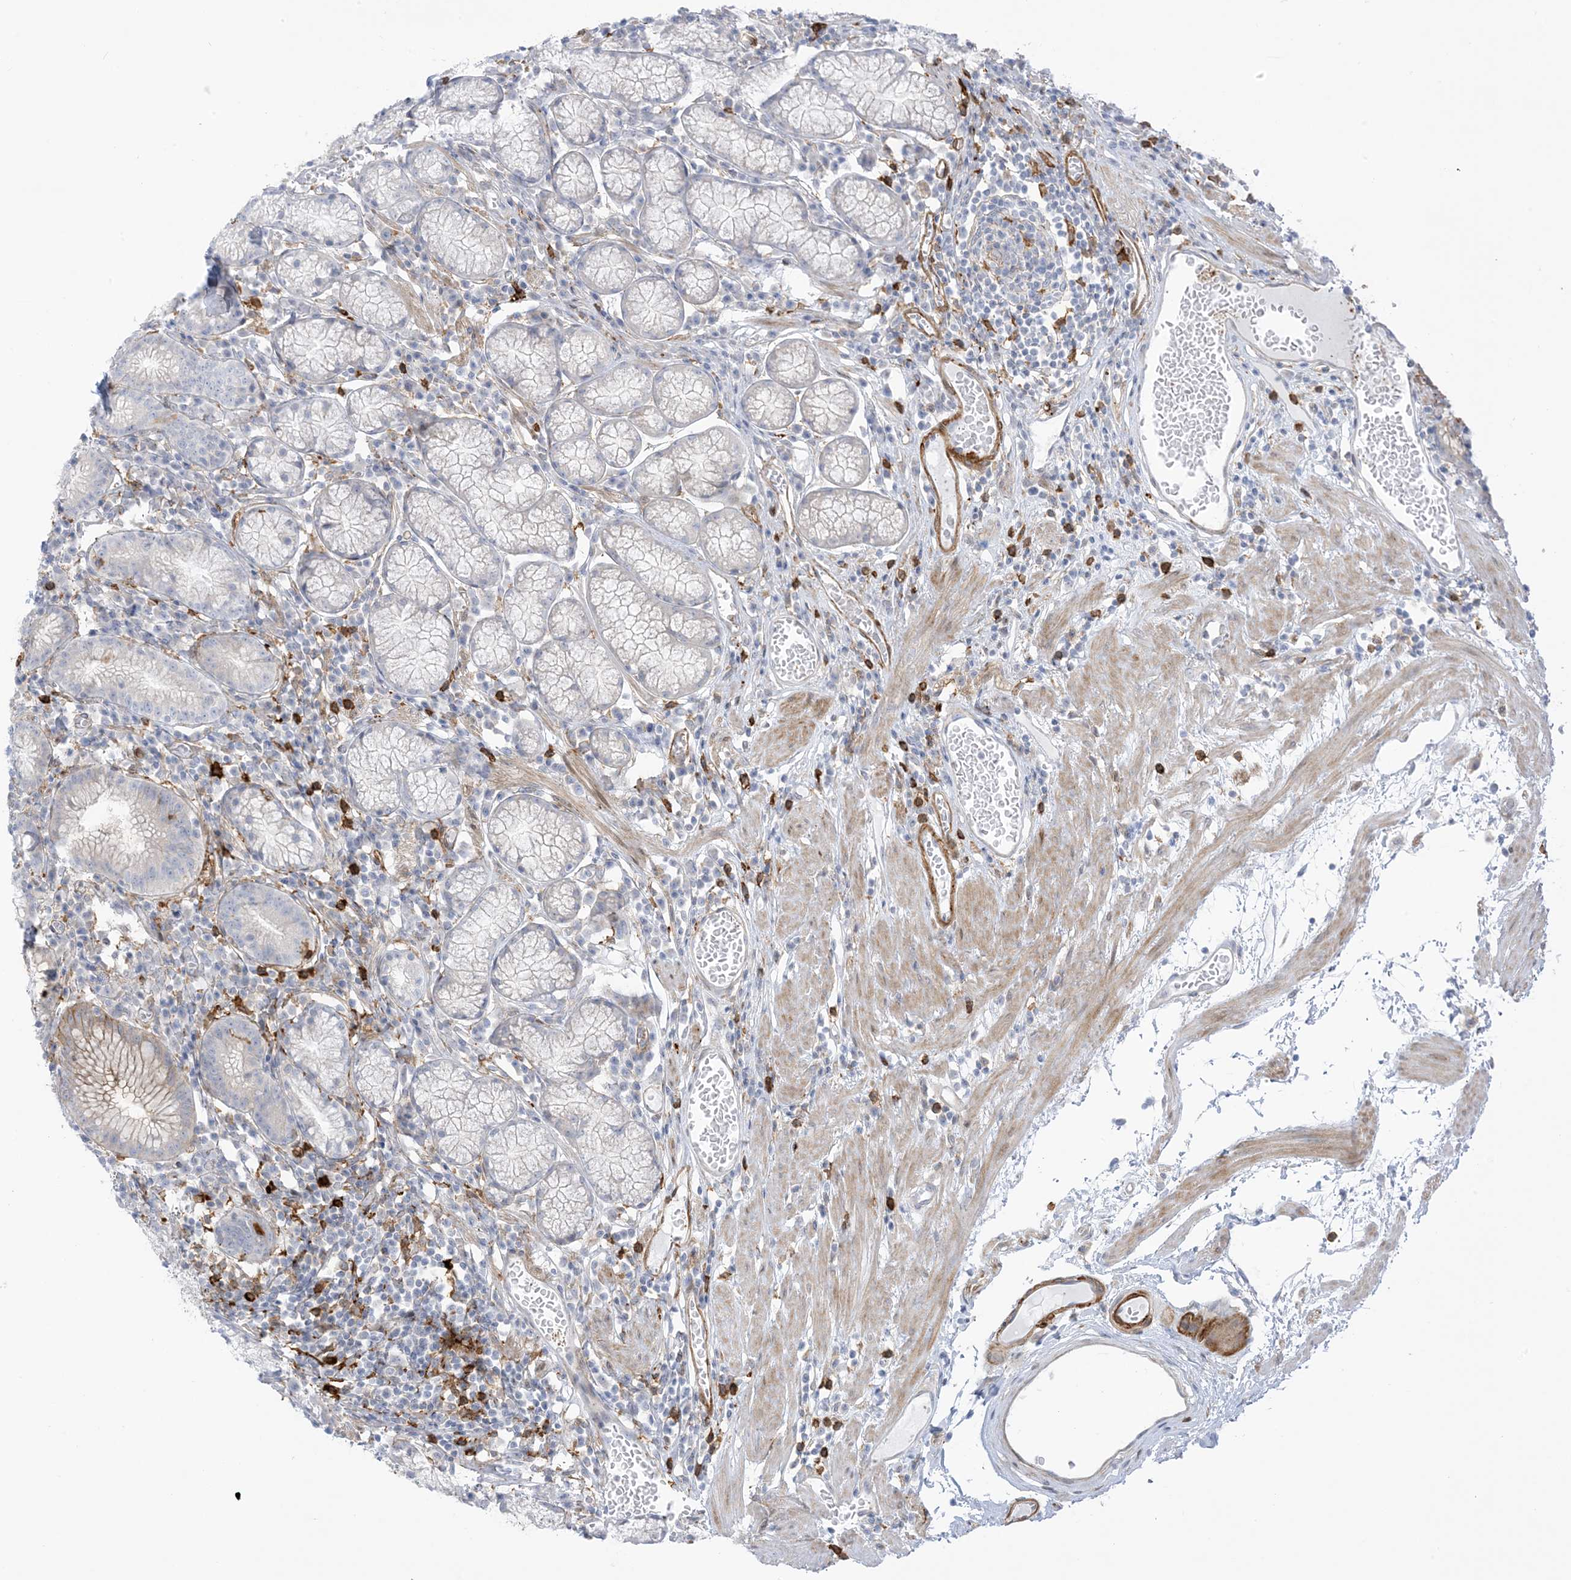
{"staining": {"intensity": "strong", "quantity": "<25%", "location": "cytoplasmic/membranous"}, "tissue": "stomach", "cell_type": "Glandular cells", "image_type": "normal", "snomed": [{"axis": "morphology", "description": "Normal tissue, NOS"}, {"axis": "topography", "description": "Stomach"}], "caption": "IHC image of normal human stomach stained for a protein (brown), which demonstrates medium levels of strong cytoplasmic/membranous staining in approximately <25% of glandular cells.", "gene": "ICMT", "patient": {"sex": "male", "age": 55}}